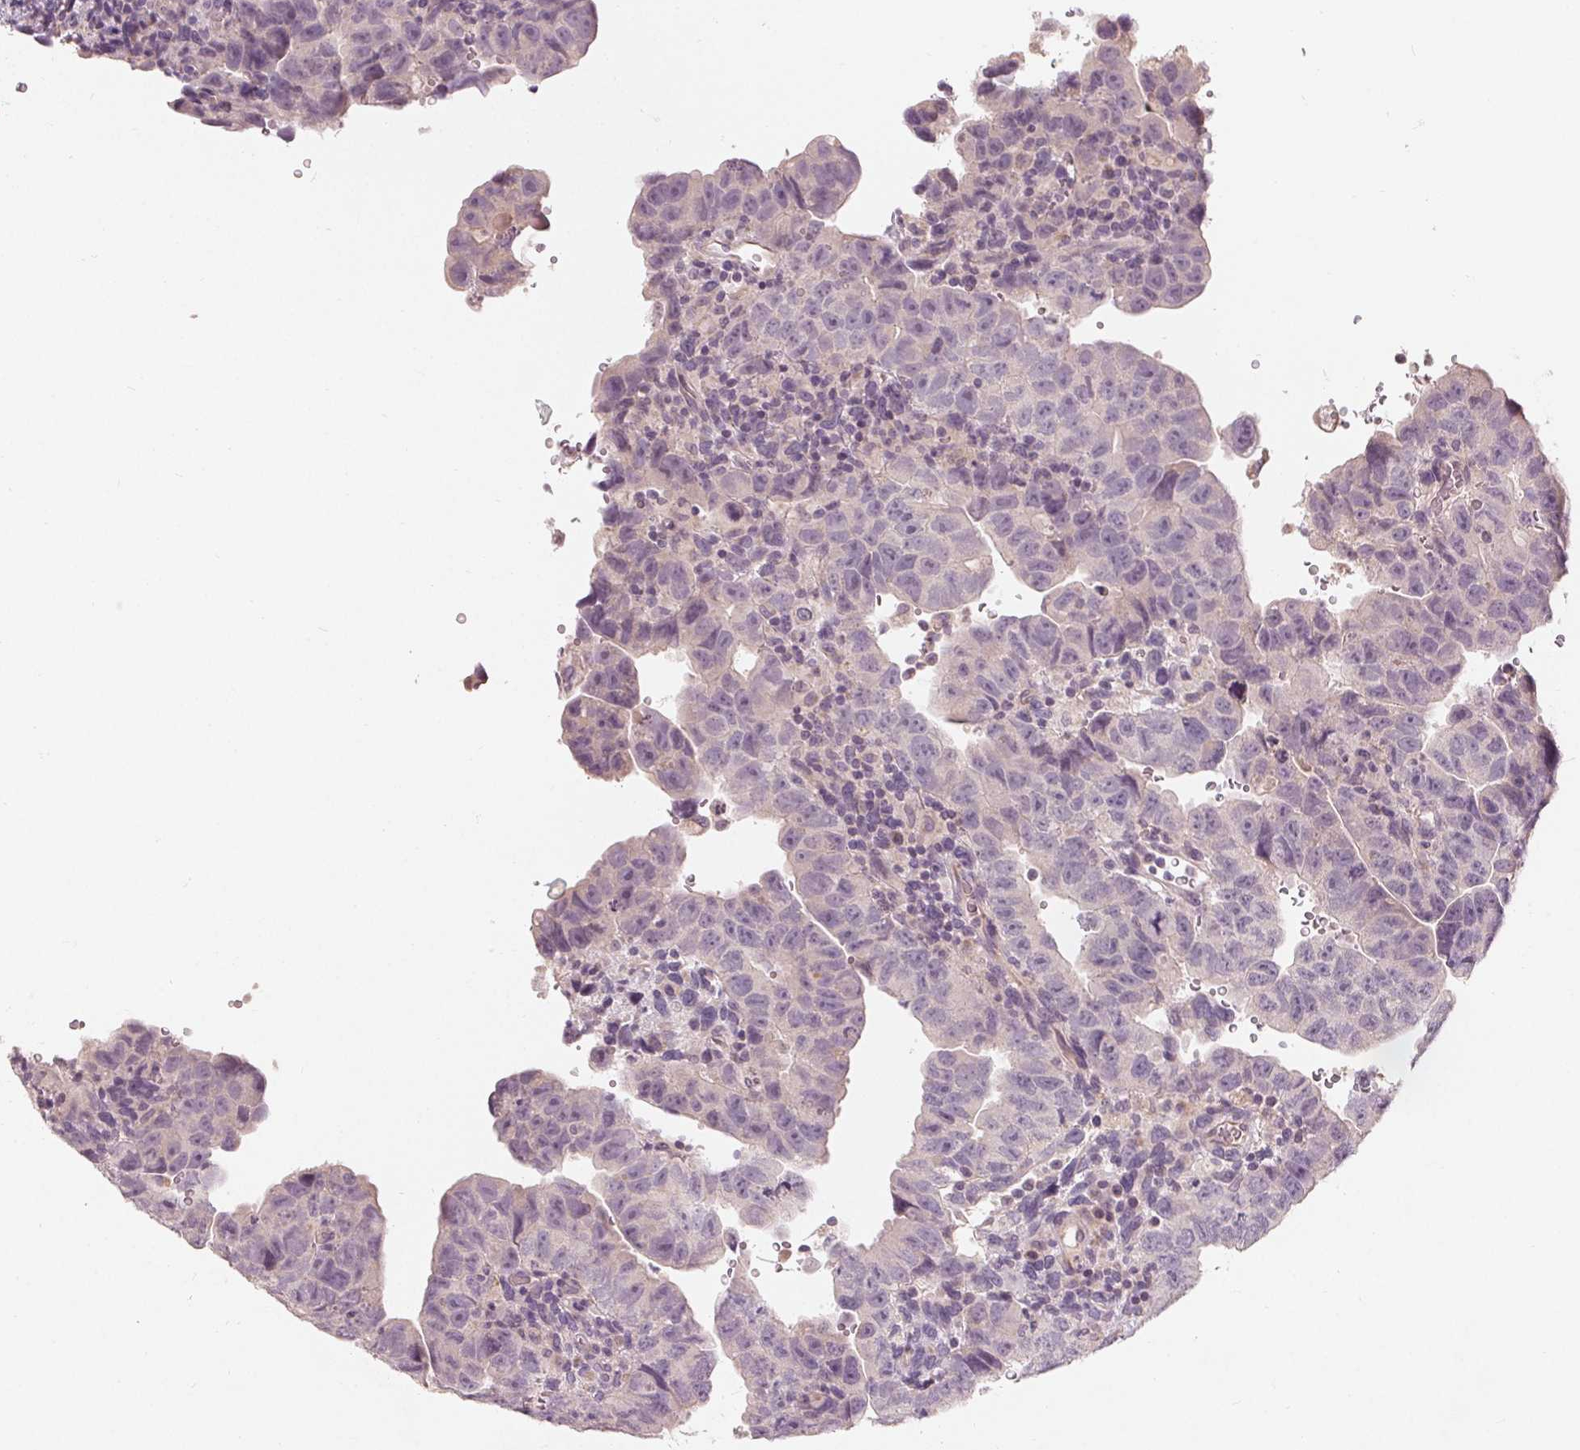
{"staining": {"intensity": "negative", "quantity": "none", "location": "none"}, "tissue": "testis cancer", "cell_type": "Tumor cells", "image_type": "cancer", "snomed": [{"axis": "morphology", "description": "Carcinoma, Embryonal, NOS"}, {"axis": "topography", "description": "Testis"}], "caption": "A histopathology image of testis cancer (embryonal carcinoma) stained for a protein displays no brown staining in tumor cells.", "gene": "TRIM60", "patient": {"sex": "male", "age": 24}}